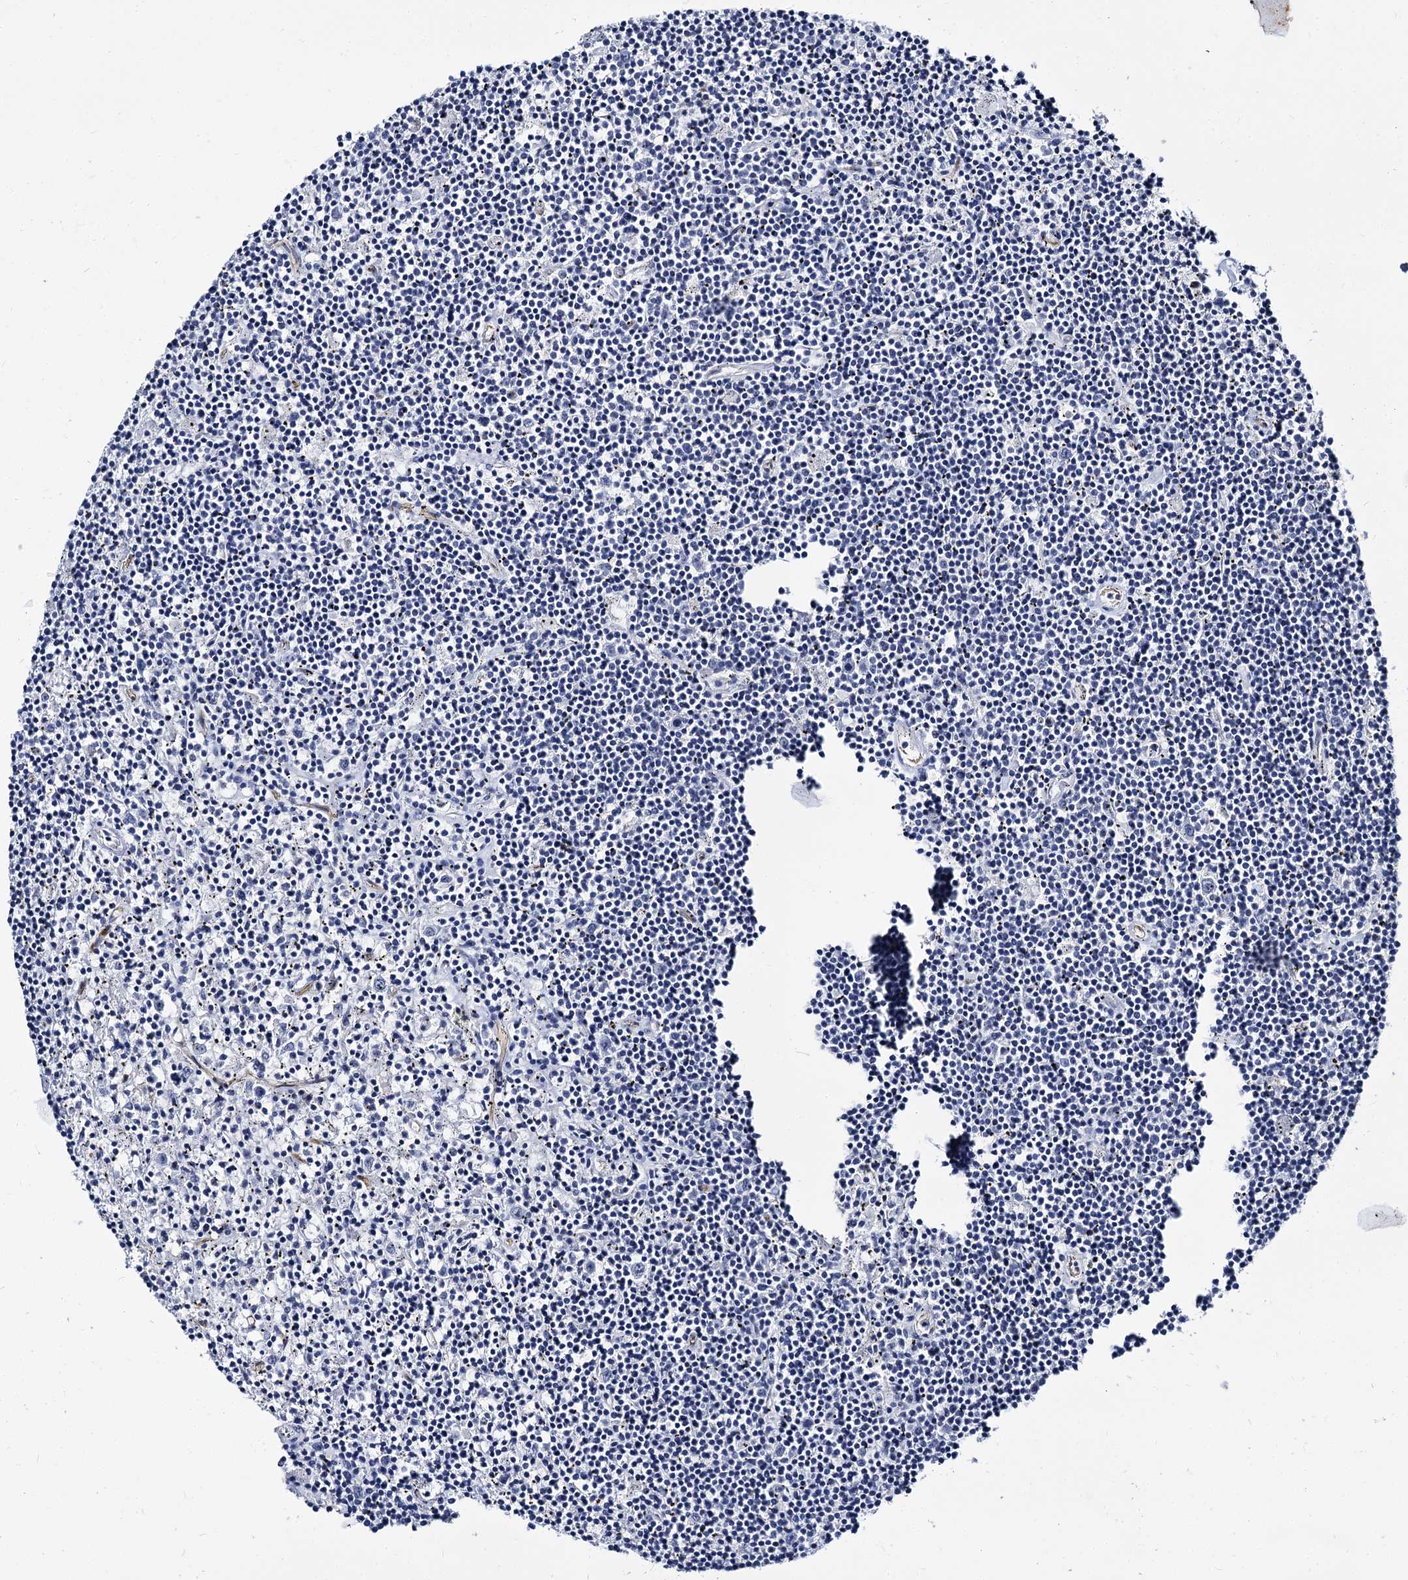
{"staining": {"intensity": "negative", "quantity": "none", "location": "none"}, "tissue": "lymphoma", "cell_type": "Tumor cells", "image_type": "cancer", "snomed": [{"axis": "morphology", "description": "Malignant lymphoma, non-Hodgkin's type, Low grade"}, {"axis": "topography", "description": "Spleen"}], "caption": "Lymphoma was stained to show a protein in brown. There is no significant expression in tumor cells.", "gene": "CBFB", "patient": {"sex": "male", "age": 76}}